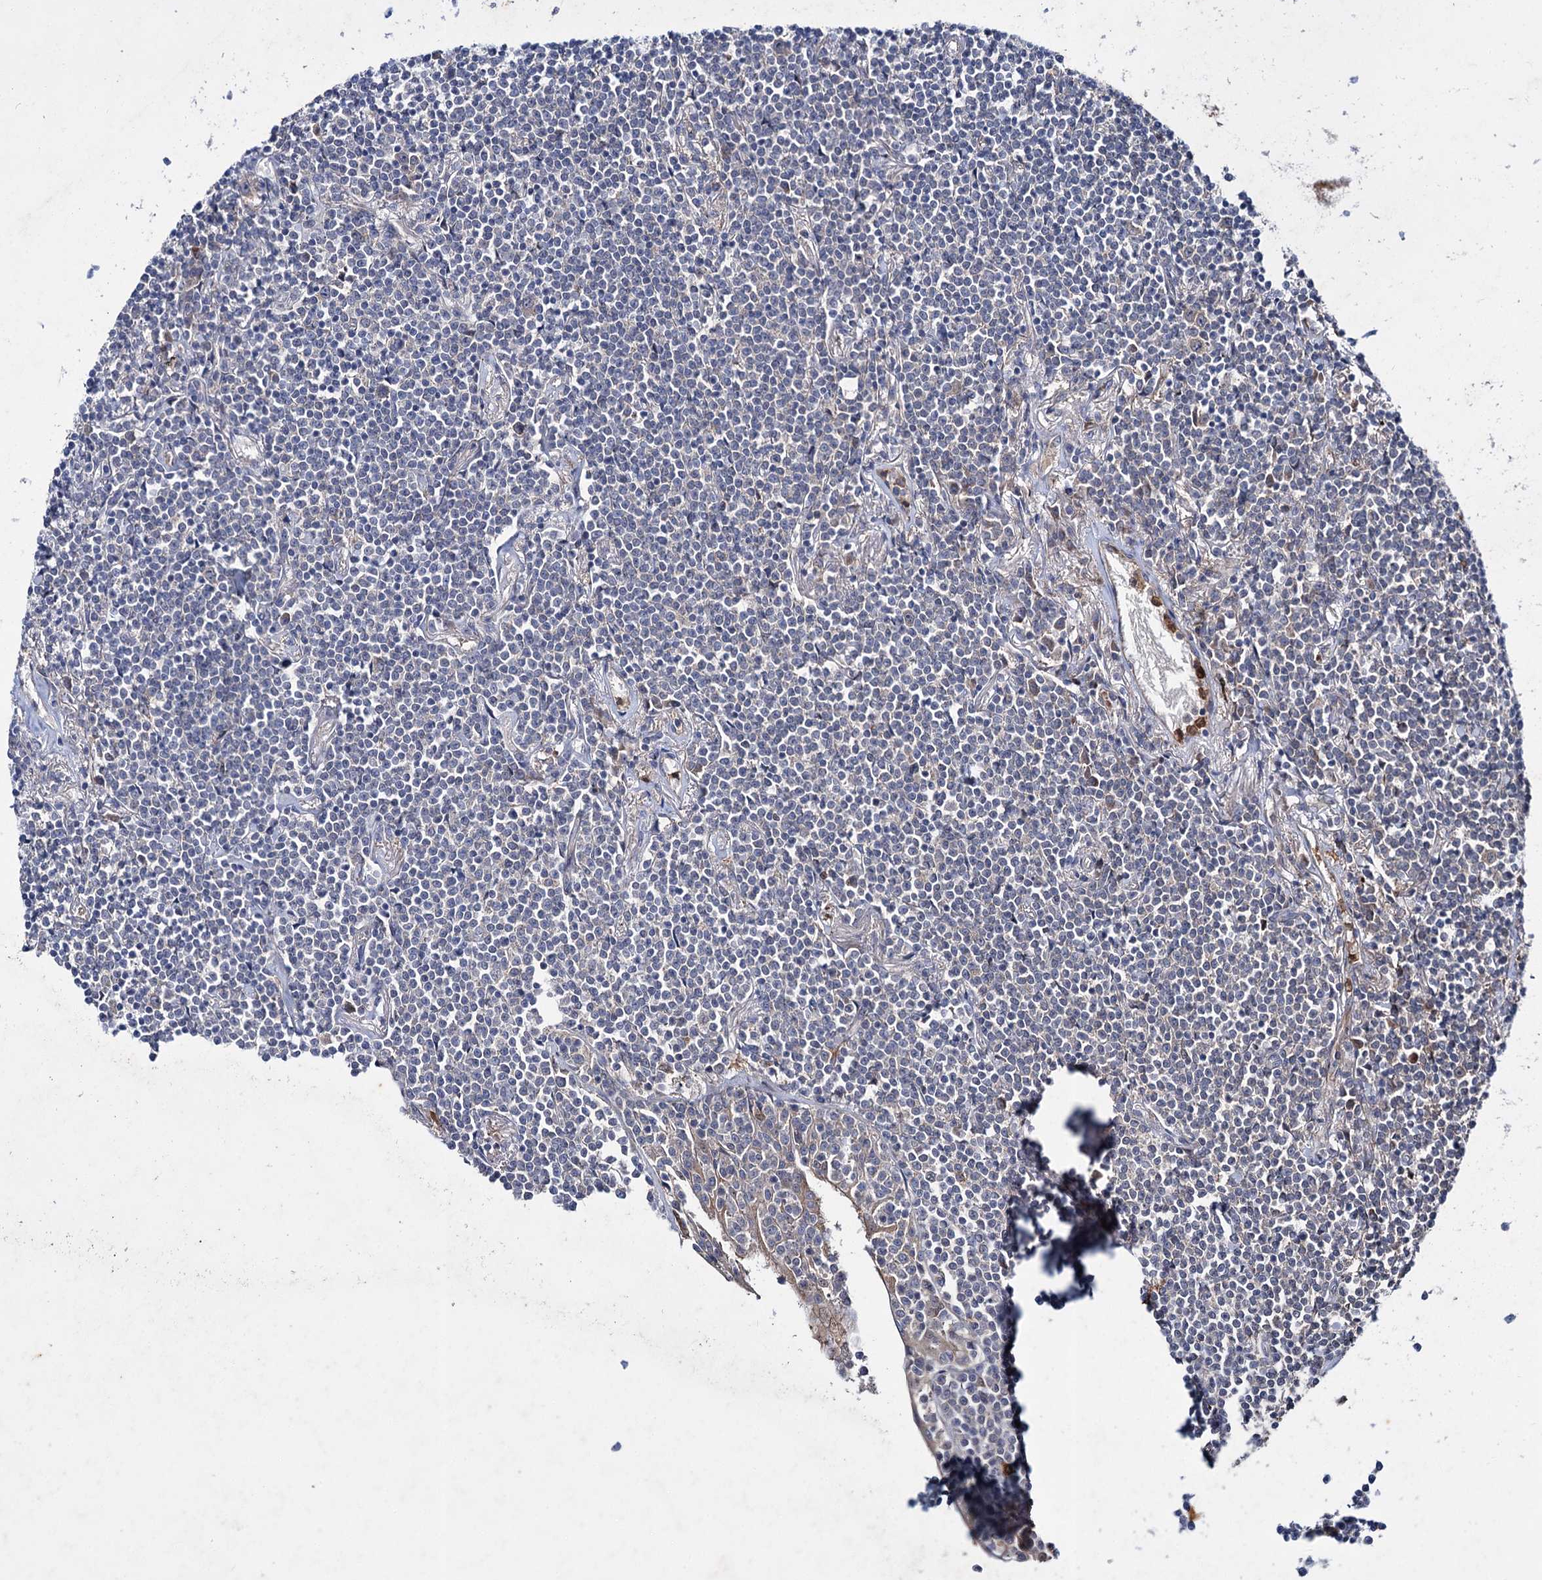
{"staining": {"intensity": "negative", "quantity": "none", "location": "none"}, "tissue": "lymphoma", "cell_type": "Tumor cells", "image_type": "cancer", "snomed": [{"axis": "morphology", "description": "Malignant lymphoma, non-Hodgkin's type, Low grade"}, {"axis": "topography", "description": "Lung"}], "caption": "Immunohistochemical staining of lymphoma demonstrates no significant staining in tumor cells.", "gene": "PTPN3", "patient": {"sex": "female", "age": 71}}